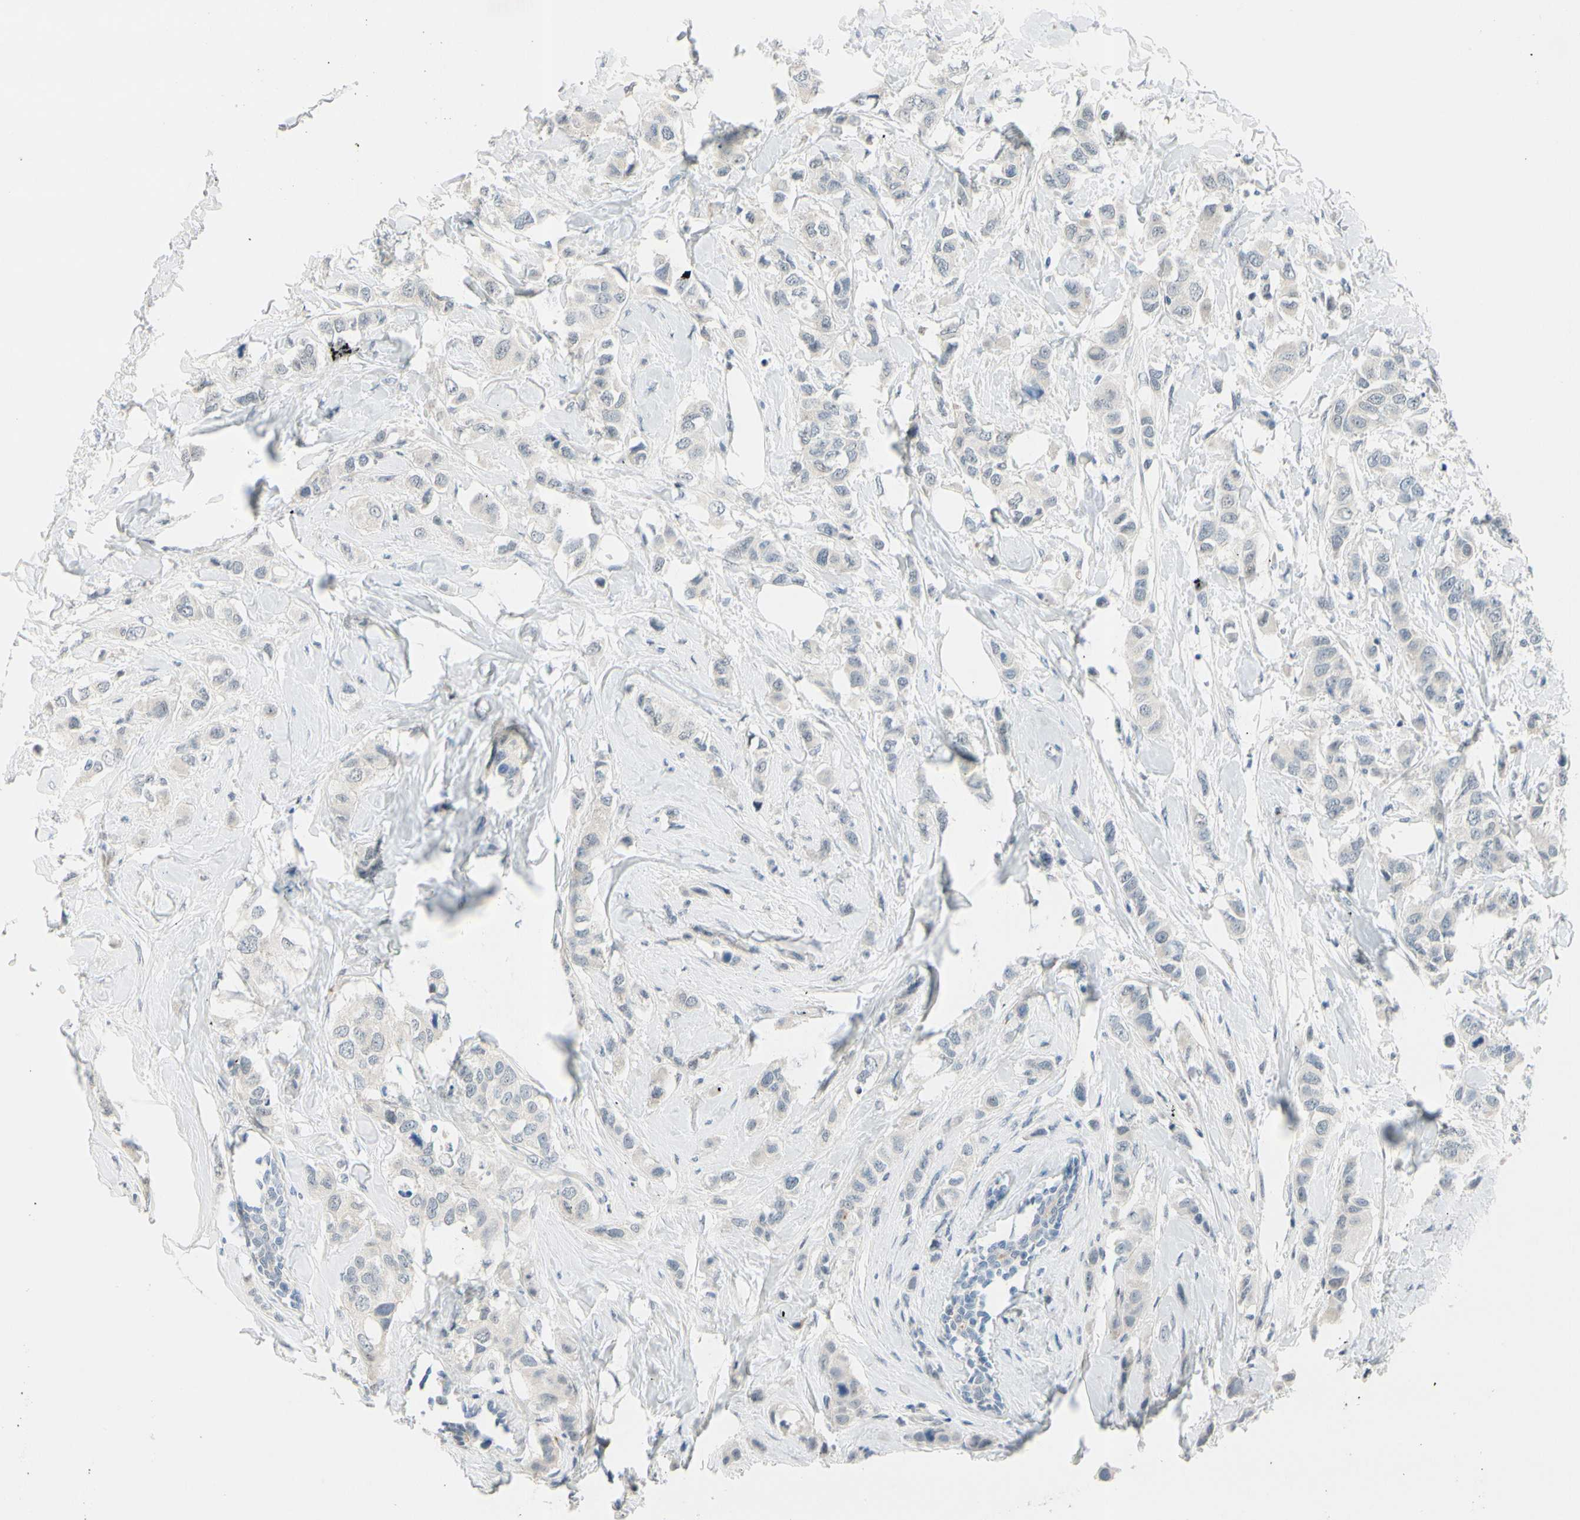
{"staining": {"intensity": "negative", "quantity": "none", "location": "none"}, "tissue": "breast cancer", "cell_type": "Tumor cells", "image_type": "cancer", "snomed": [{"axis": "morphology", "description": "Duct carcinoma"}, {"axis": "topography", "description": "Breast"}], "caption": "Tumor cells are negative for protein expression in human breast cancer.", "gene": "B4GALNT1", "patient": {"sex": "female", "age": 50}}